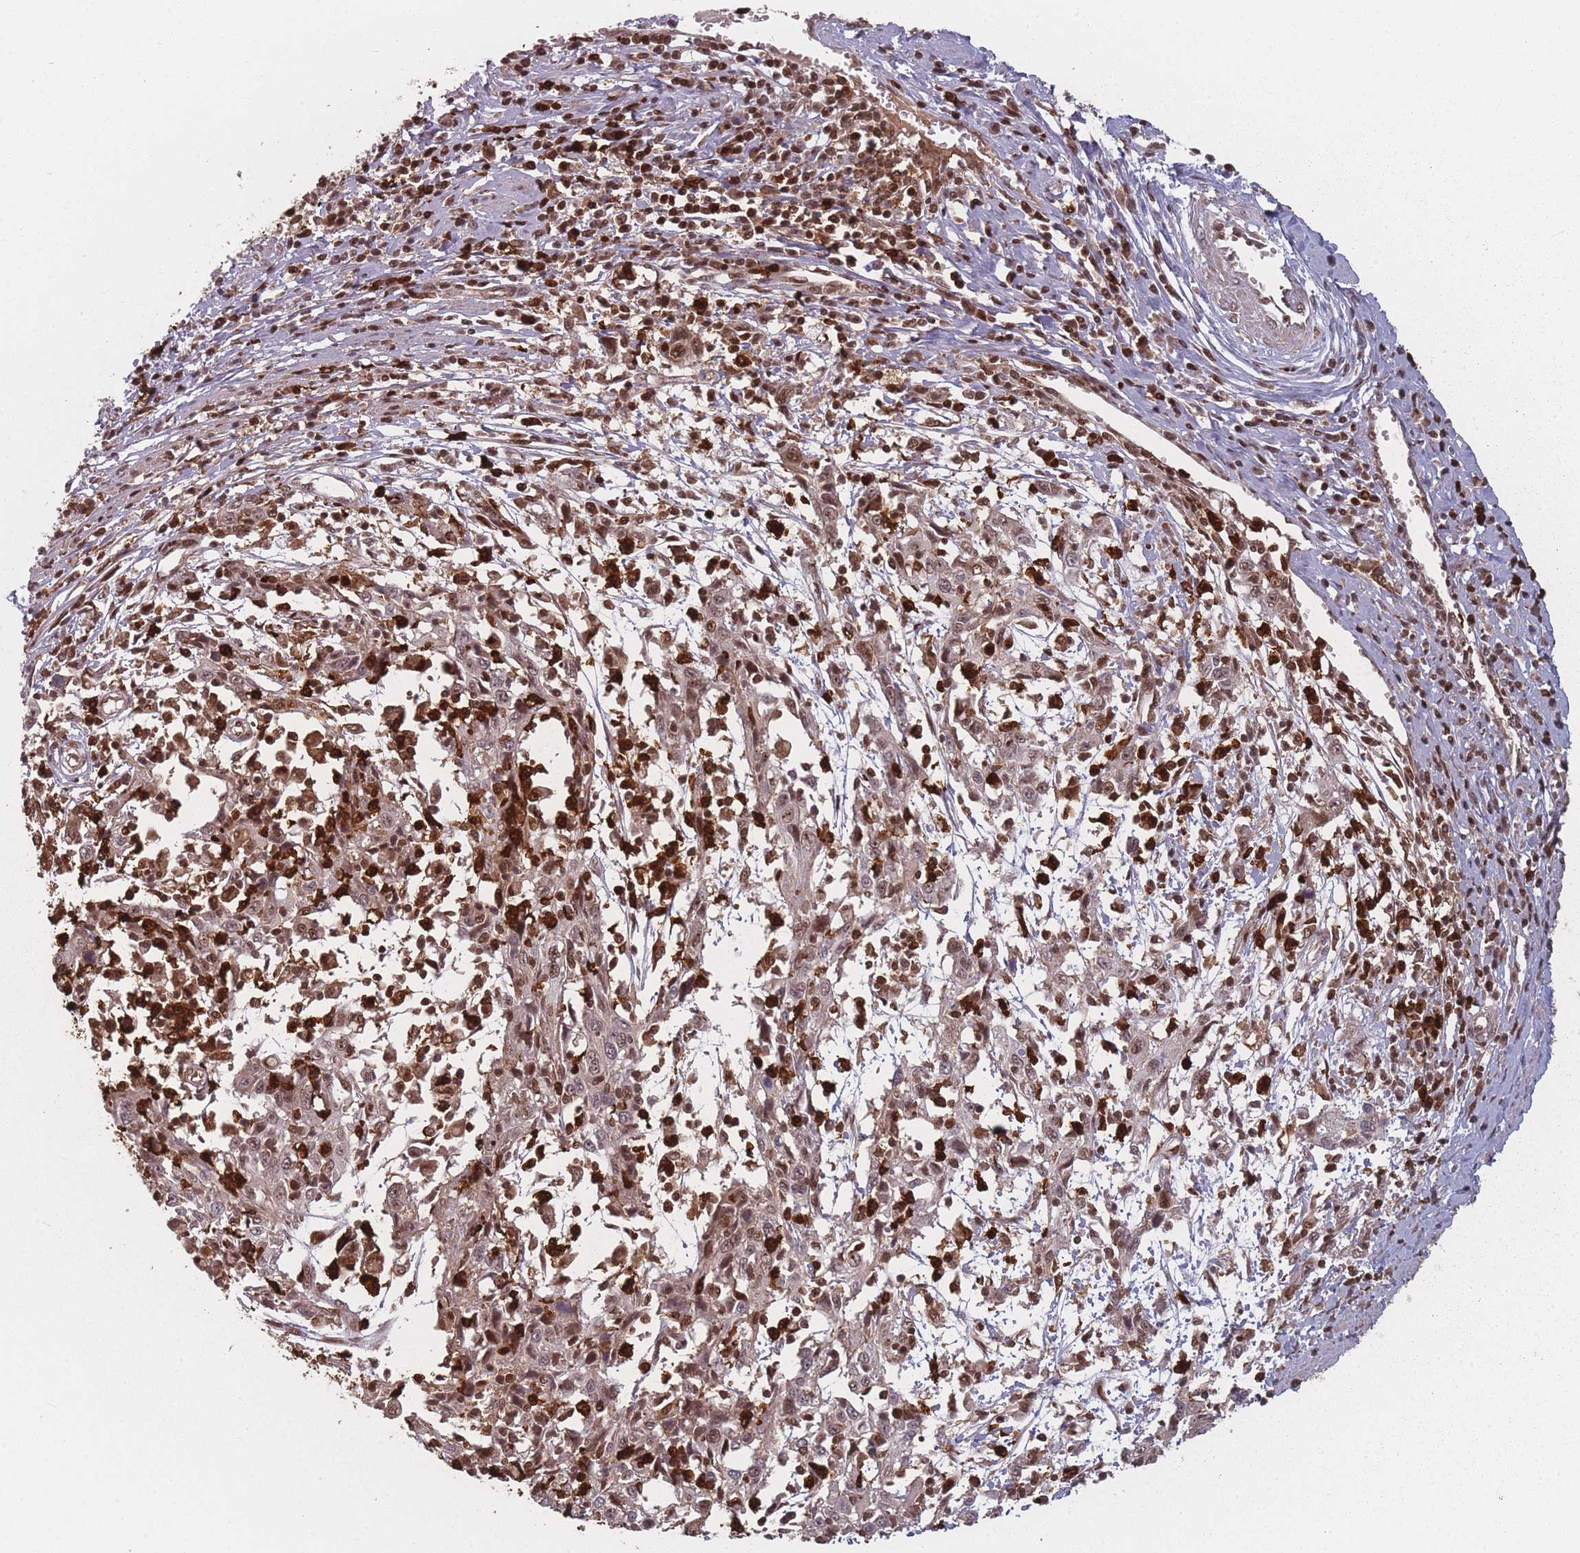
{"staining": {"intensity": "weak", "quantity": ">75%", "location": "nuclear"}, "tissue": "cervical cancer", "cell_type": "Tumor cells", "image_type": "cancer", "snomed": [{"axis": "morphology", "description": "Squamous cell carcinoma, NOS"}, {"axis": "topography", "description": "Cervix"}], "caption": "Brown immunohistochemical staining in cervical cancer (squamous cell carcinoma) demonstrates weak nuclear positivity in about >75% of tumor cells. Nuclei are stained in blue.", "gene": "WDR55", "patient": {"sex": "female", "age": 46}}